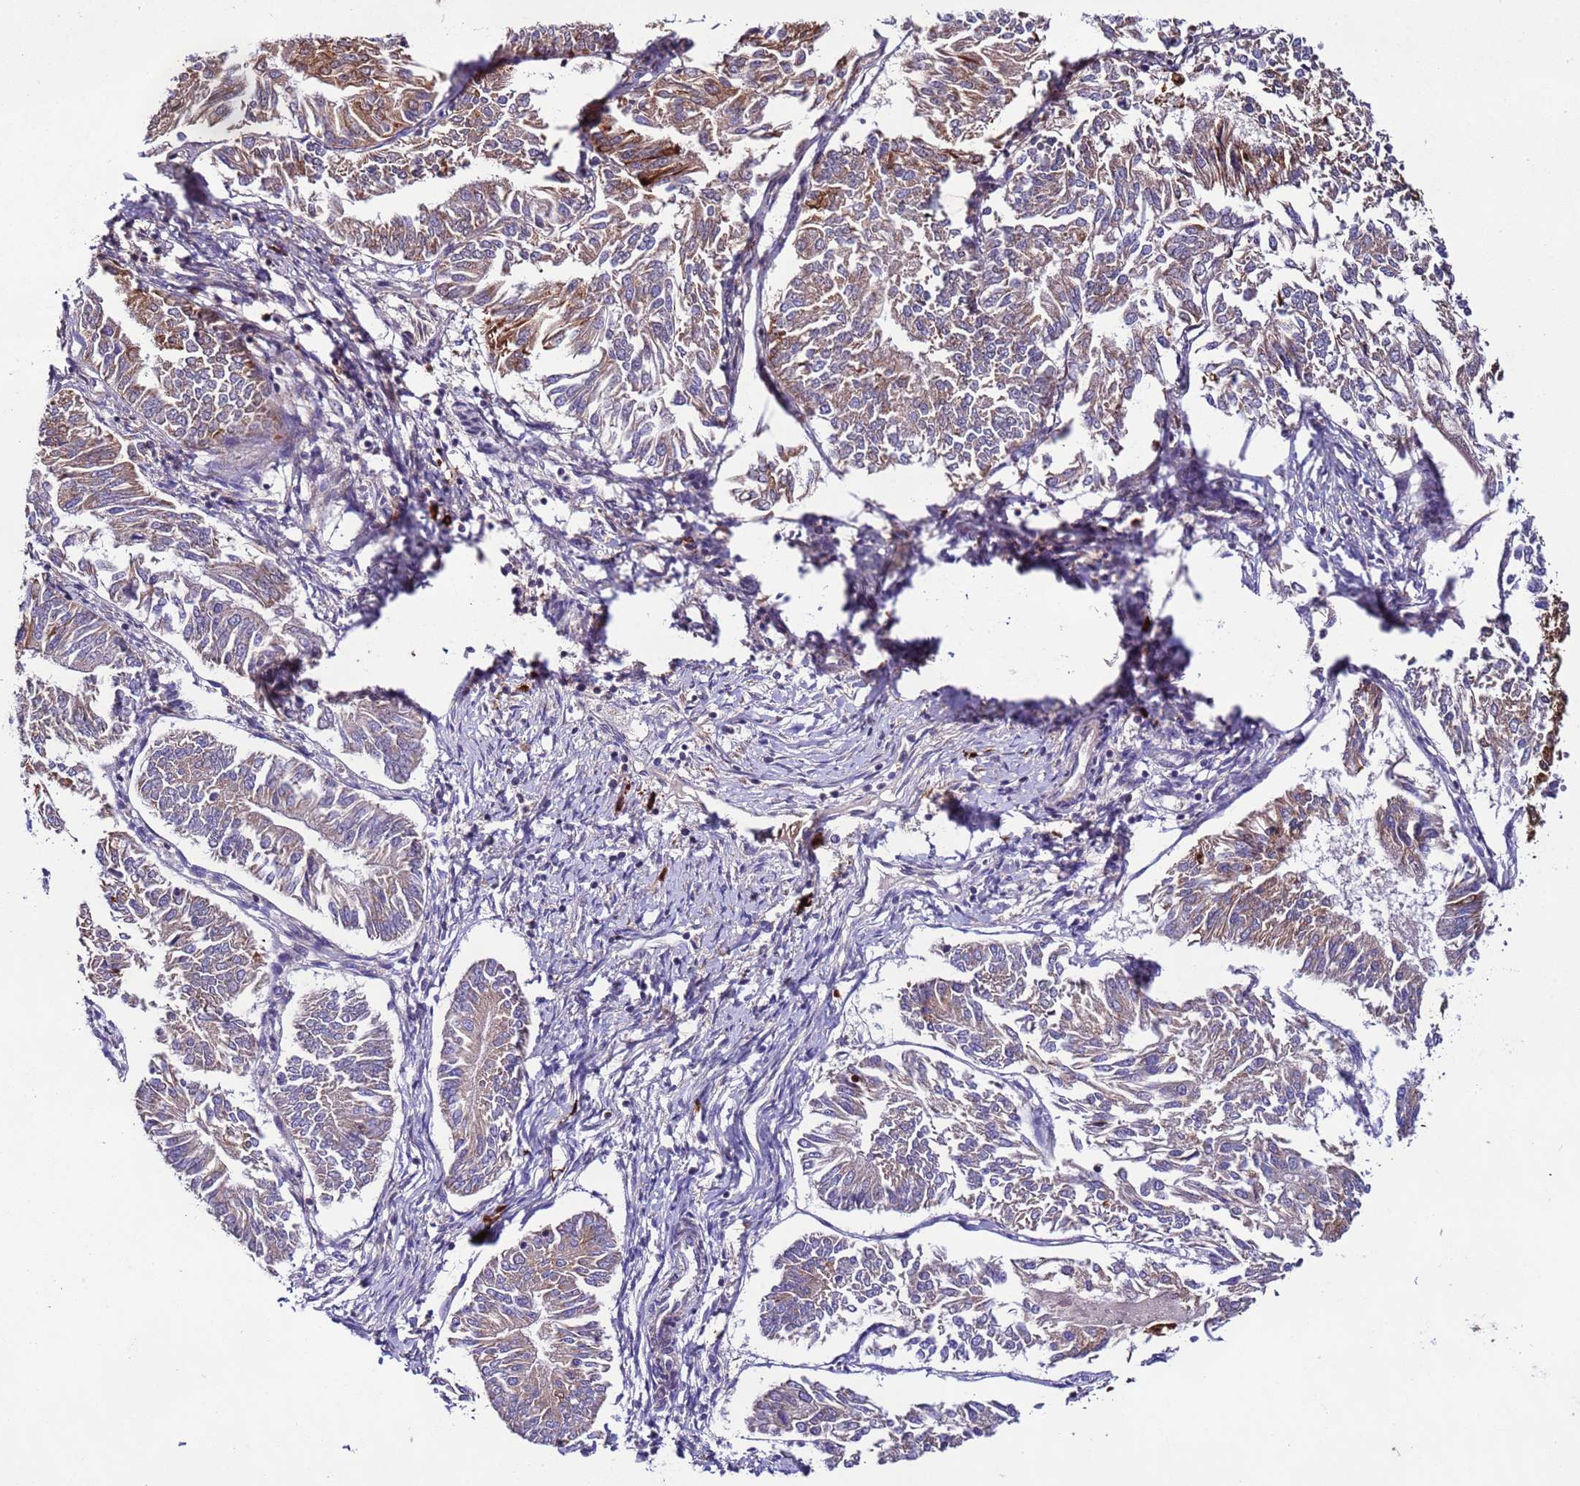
{"staining": {"intensity": "strong", "quantity": "<25%", "location": "cytoplasmic/membranous"}, "tissue": "endometrial cancer", "cell_type": "Tumor cells", "image_type": "cancer", "snomed": [{"axis": "morphology", "description": "Adenocarcinoma, NOS"}, {"axis": "topography", "description": "Endometrium"}], "caption": "A histopathology image of endometrial cancer (adenocarcinoma) stained for a protein demonstrates strong cytoplasmic/membranous brown staining in tumor cells.", "gene": "SPCS1", "patient": {"sex": "female", "age": 58}}